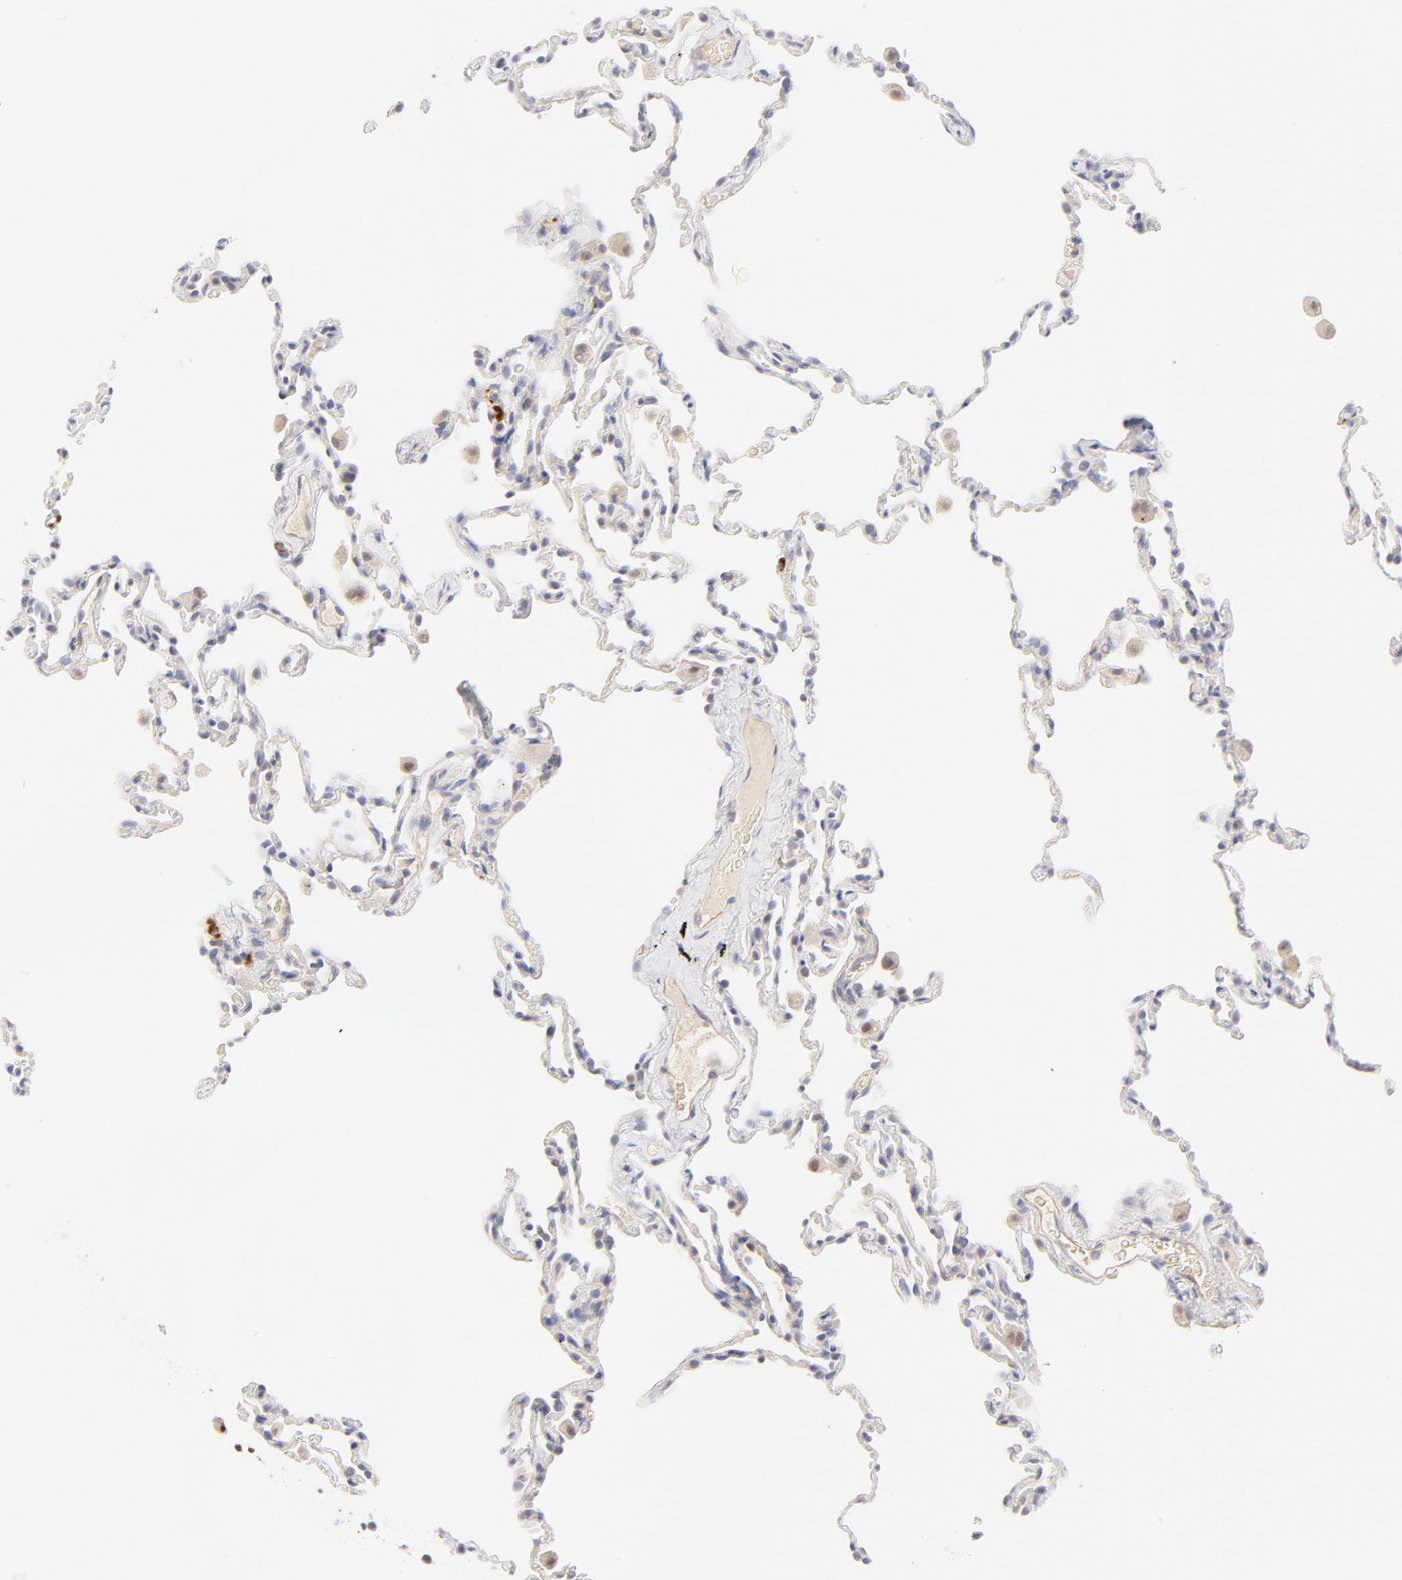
{"staining": {"intensity": "moderate", "quantity": "<25%", "location": "nuclear"}, "tissue": "lung", "cell_type": "Alveolar cells", "image_type": "normal", "snomed": [{"axis": "morphology", "description": "Normal tissue, NOS"}, {"axis": "morphology", "description": "Soft tissue tumor metastatic"}, {"axis": "topography", "description": "Lung"}], "caption": "A low amount of moderate nuclear positivity is present in about <25% of alveolar cells in normal lung. Using DAB (3,3'-diaminobenzidine) (brown) and hematoxylin (blue) stains, captured at high magnification using brightfield microscopy.", "gene": "ELF3", "patient": {"sex": "male", "age": 59}}